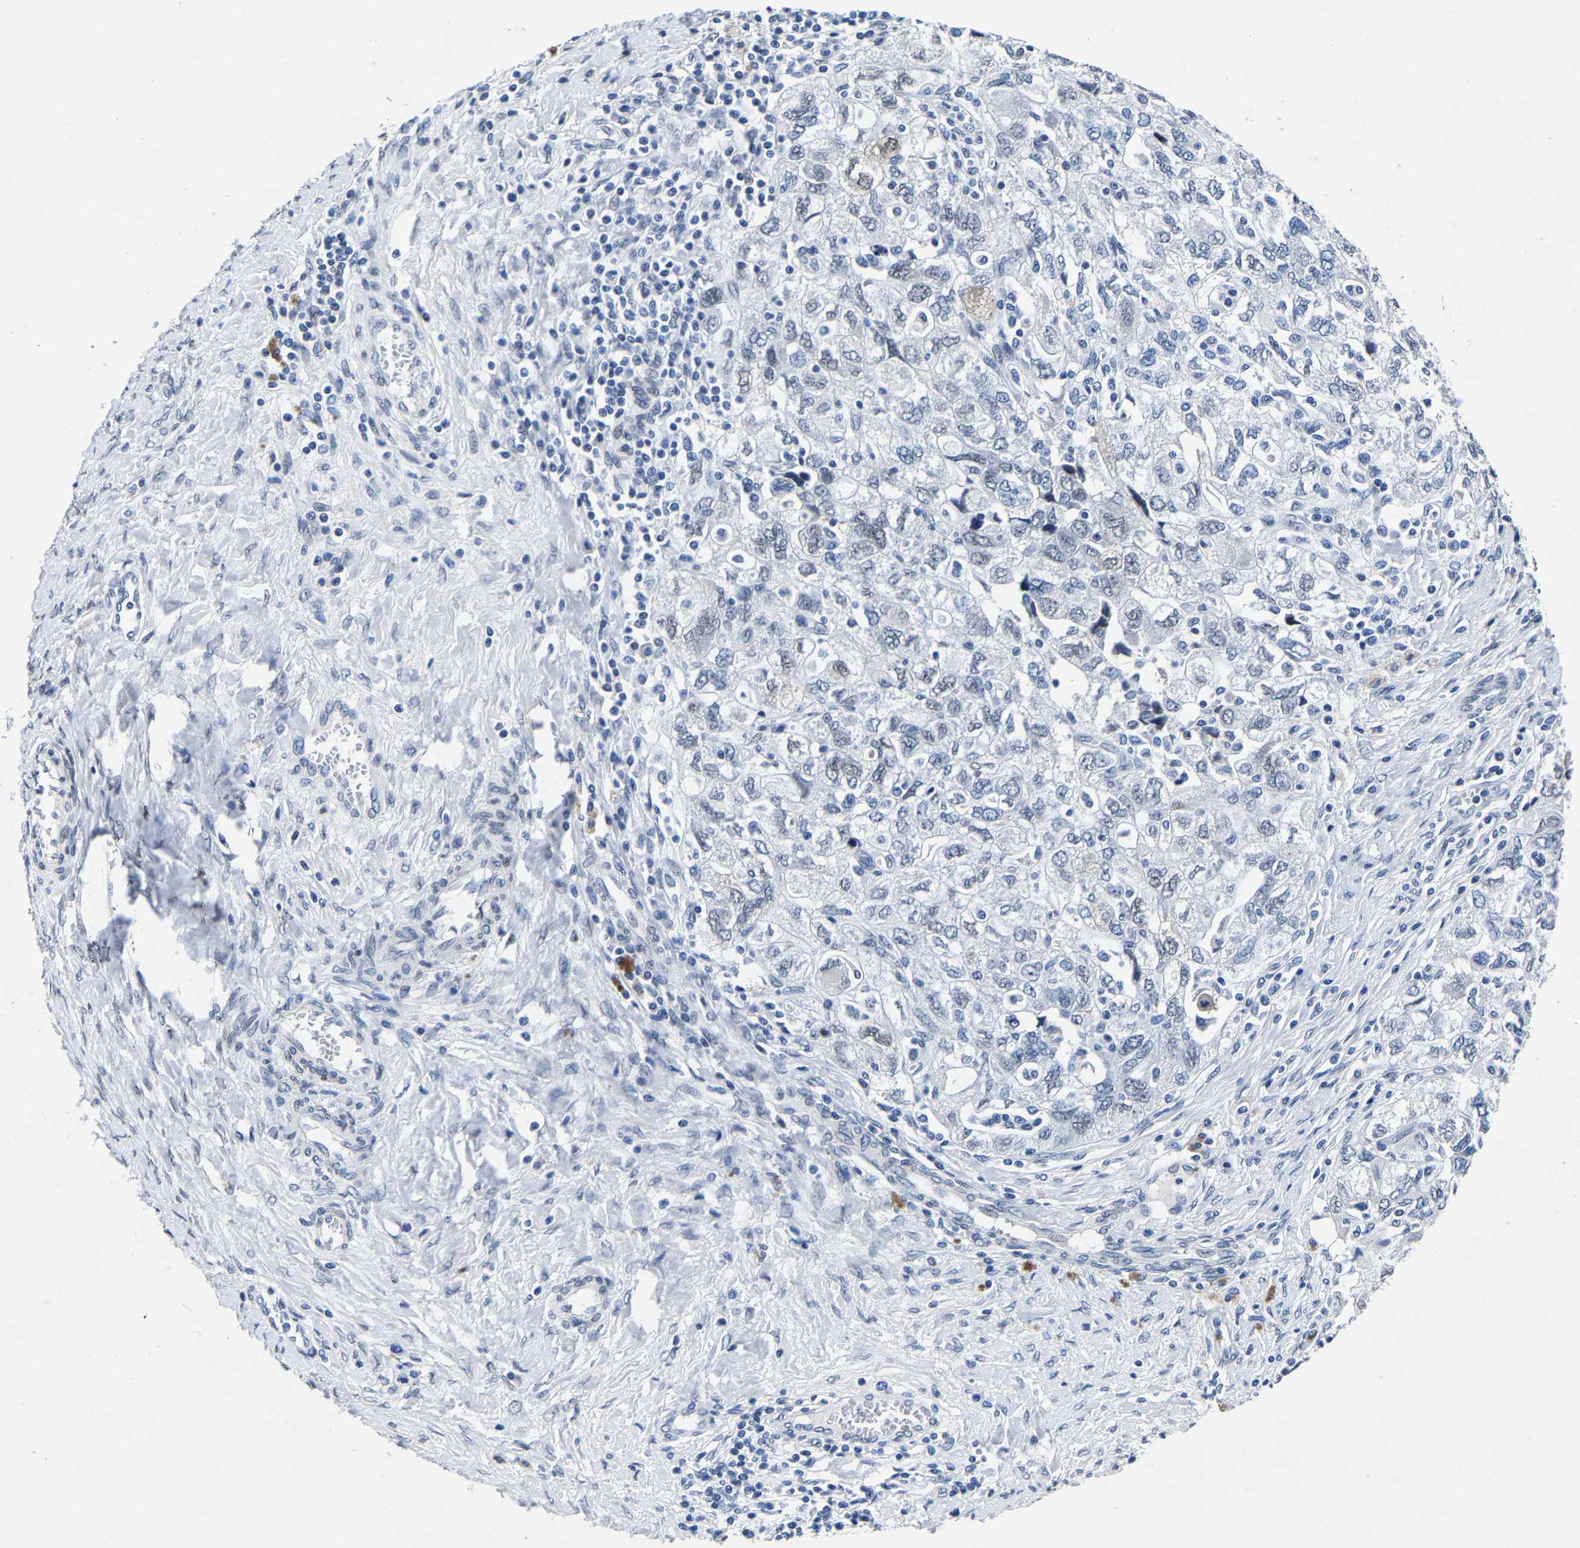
{"staining": {"intensity": "negative", "quantity": "none", "location": "none"}, "tissue": "ovarian cancer", "cell_type": "Tumor cells", "image_type": "cancer", "snomed": [{"axis": "morphology", "description": "Carcinoma, NOS"}, {"axis": "morphology", "description": "Cystadenocarcinoma, serous, NOS"}, {"axis": "topography", "description": "Ovary"}], "caption": "The immunohistochemistry image has no significant expression in tumor cells of ovarian cancer (serous cystadenocarcinoma) tissue.", "gene": "UBN2", "patient": {"sex": "female", "age": 69}}